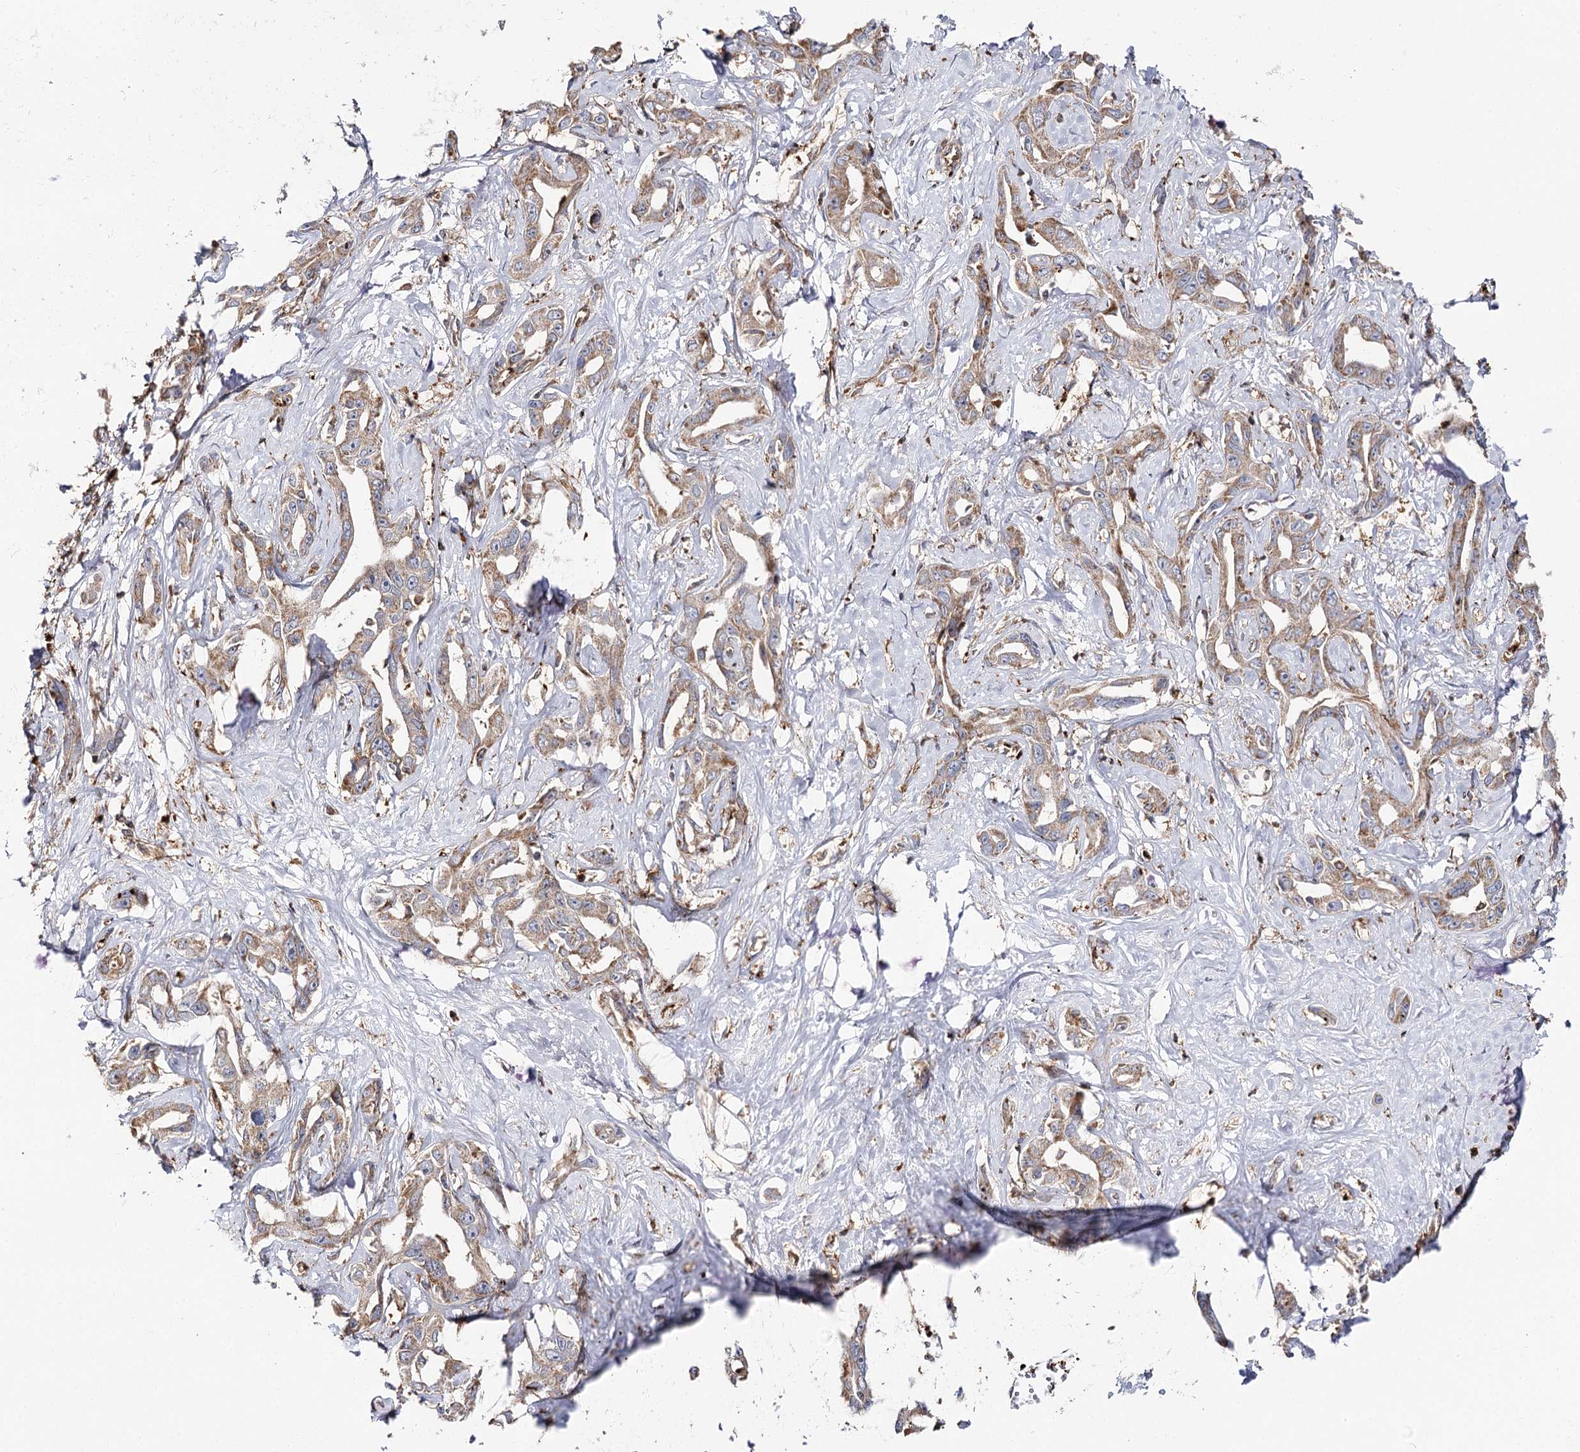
{"staining": {"intensity": "moderate", "quantity": ">75%", "location": "cytoplasmic/membranous"}, "tissue": "liver cancer", "cell_type": "Tumor cells", "image_type": "cancer", "snomed": [{"axis": "morphology", "description": "Cholangiocarcinoma"}, {"axis": "topography", "description": "Liver"}], "caption": "Immunohistochemistry image of human liver cancer (cholangiocarcinoma) stained for a protein (brown), which reveals medium levels of moderate cytoplasmic/membranous staining in approximately >75% of tumor cells.", "gene": "SEC24B", "patient": {"sex": "male", "age": 59}}